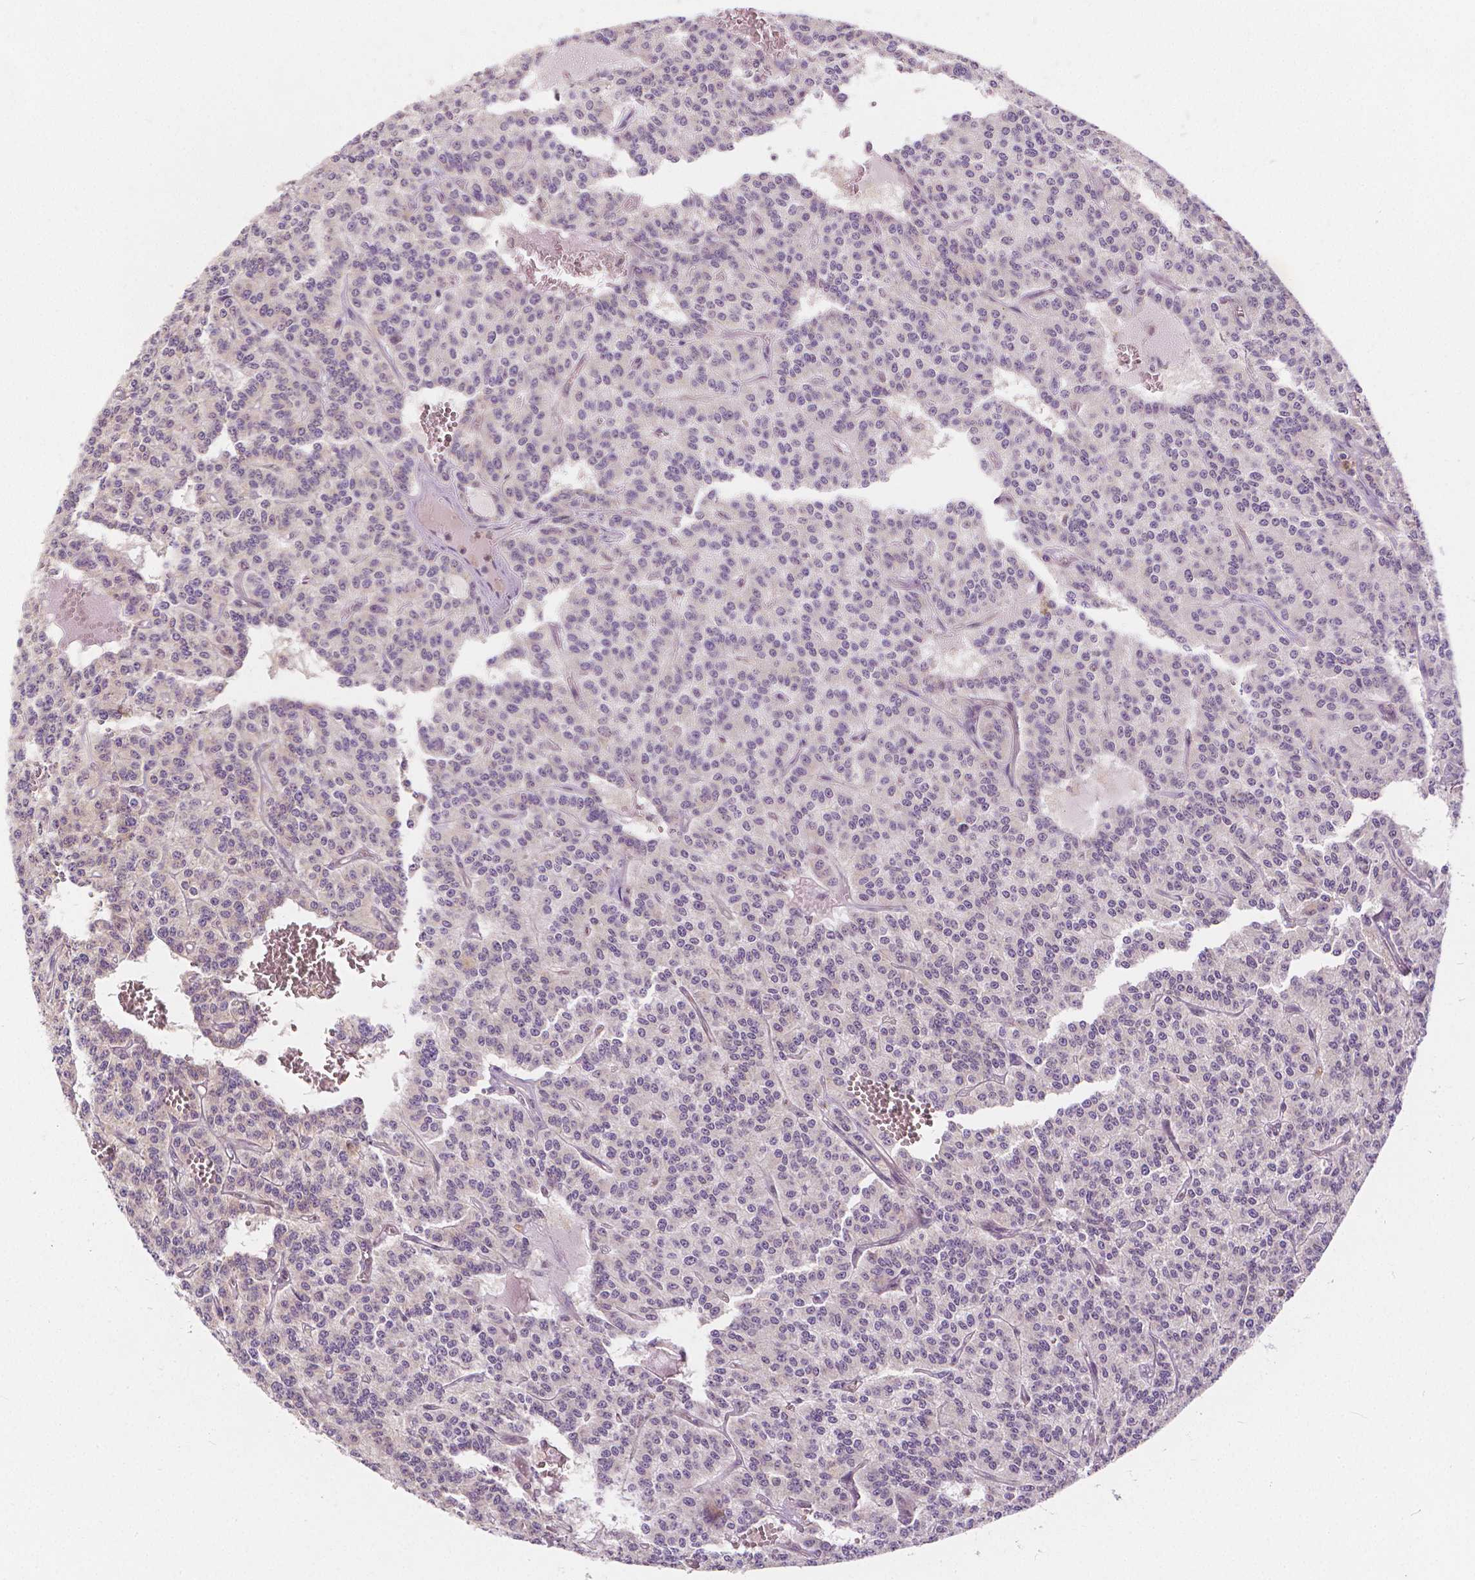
{"staining": {"intensity": "negative", "quantity": "none", "location": "none"}, "tissue": "carcinoid", "cell_type": "Tumor cells", "image_type": "cancer", "snomed": [{"axis": "morphology", "description": "Carcinoid, malignant, NOS"}, {"axis": "topography", "description": "Lung"}], "caption": "This is a micrograph of immunohistochemistry staining of carcinoid, which shows no positivity in tumor cells. (DAB immunohistochemistry (IHC), high magnification).", "gene": "NAPRT", "patient": {"sex": "female", "age": 71}}